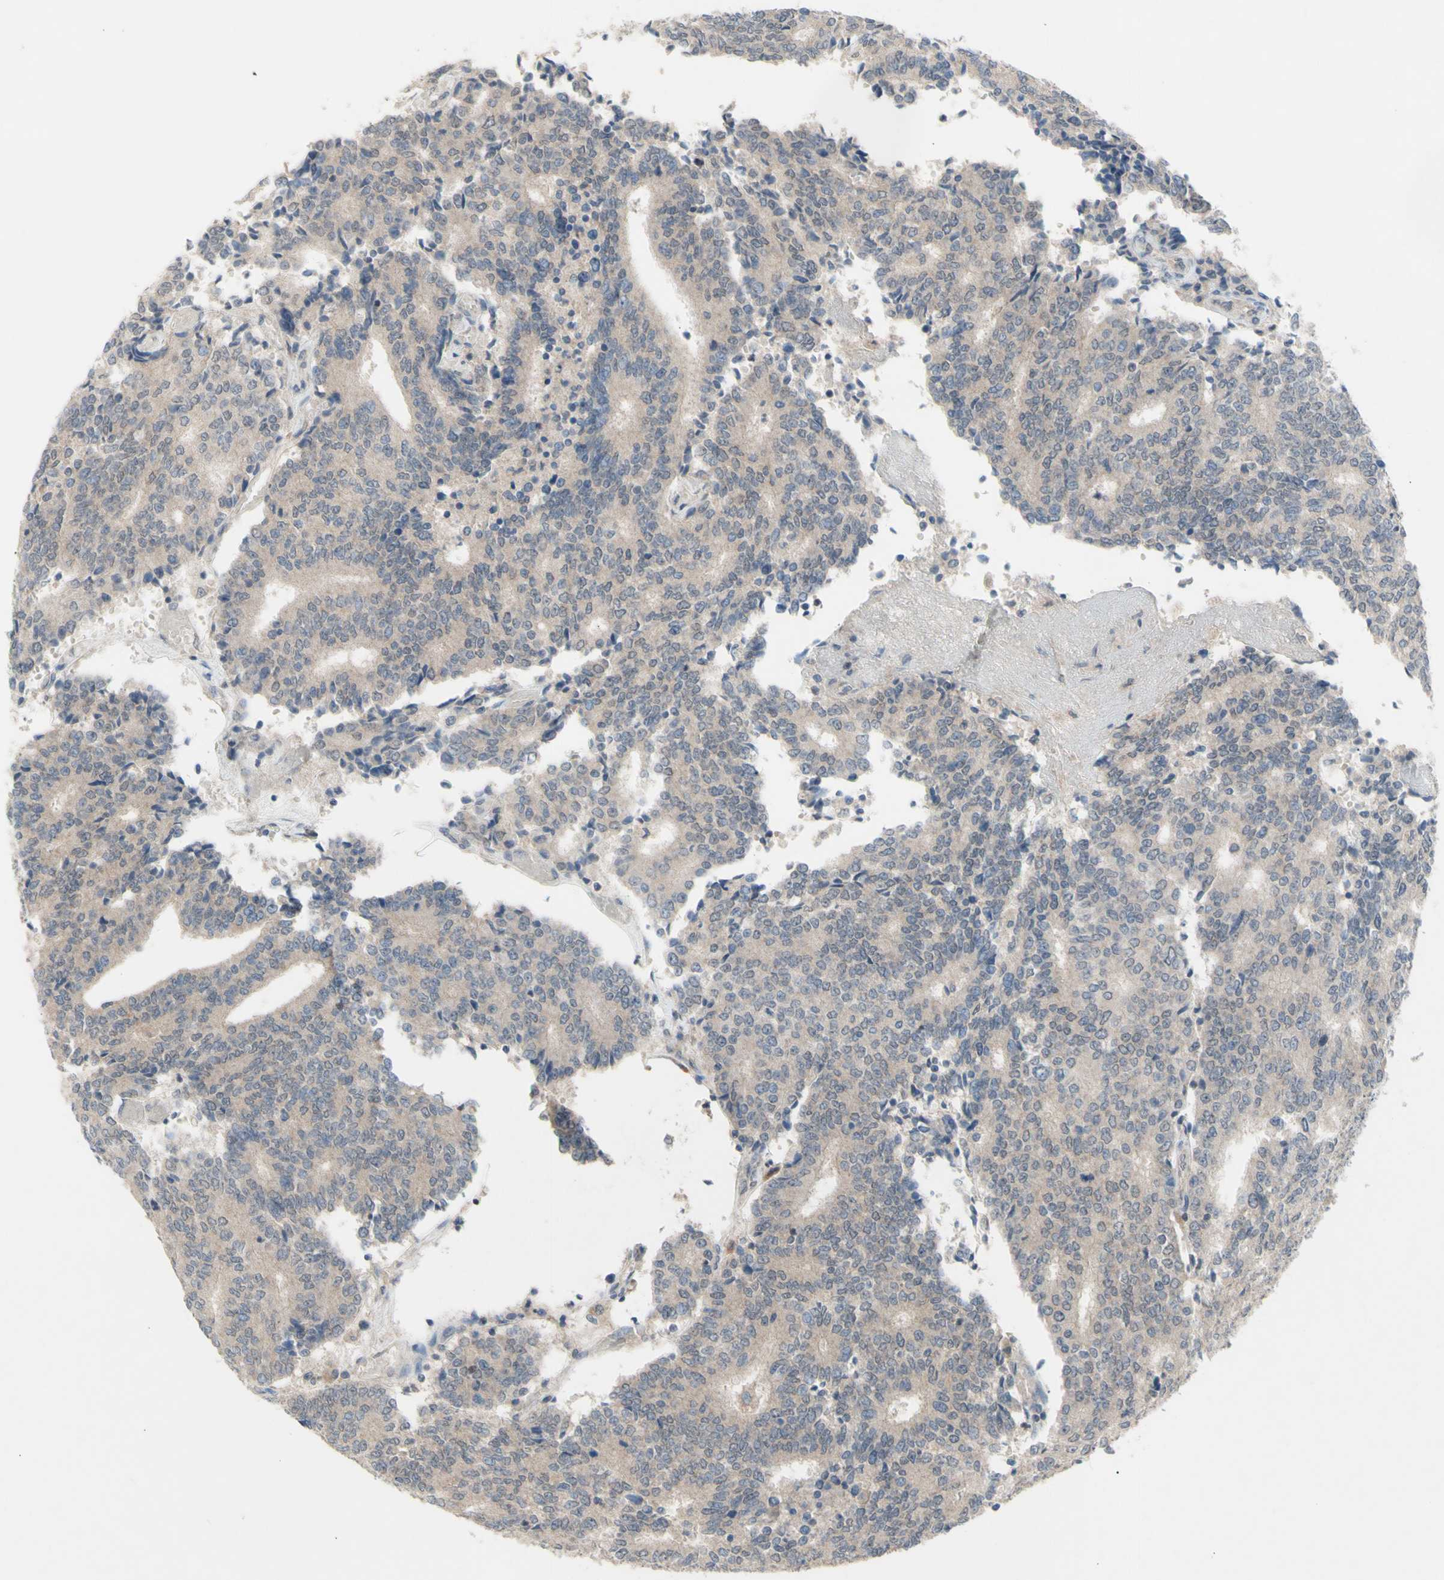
{"staining": {"intensity": "weak", "quantity": ">75%", "location": "cytoplasmic/membranous"}, "tissue": "prostate cancer", "cell_type": "Tumor cells", "image_type": "cancer", "snomed": [{"axis": "morphology", "description": "Normal tissue, NOS"}, {"axis": "morphology", "description": "Adenocarcinoma, High grade"}, {"axis": "topography", "description": "Prostate"}, {"axis": "topography", "description": "Seminal veicle"}], "caption": "Immunohistochemical staining of prostate cancer (high-grade adenocarcinoma) demonstrates low levels of weak cytoplasmic/membranous protein positivity in about >75% of tumor cells. (Stains: DAB (3,3'-diaminobenzidine) in brown, nuclei in blue, Microscopy: brightfield microscopy at high magnification).", "gene": "NLRP1", "patient": {"sex": "male", "age": 55}}